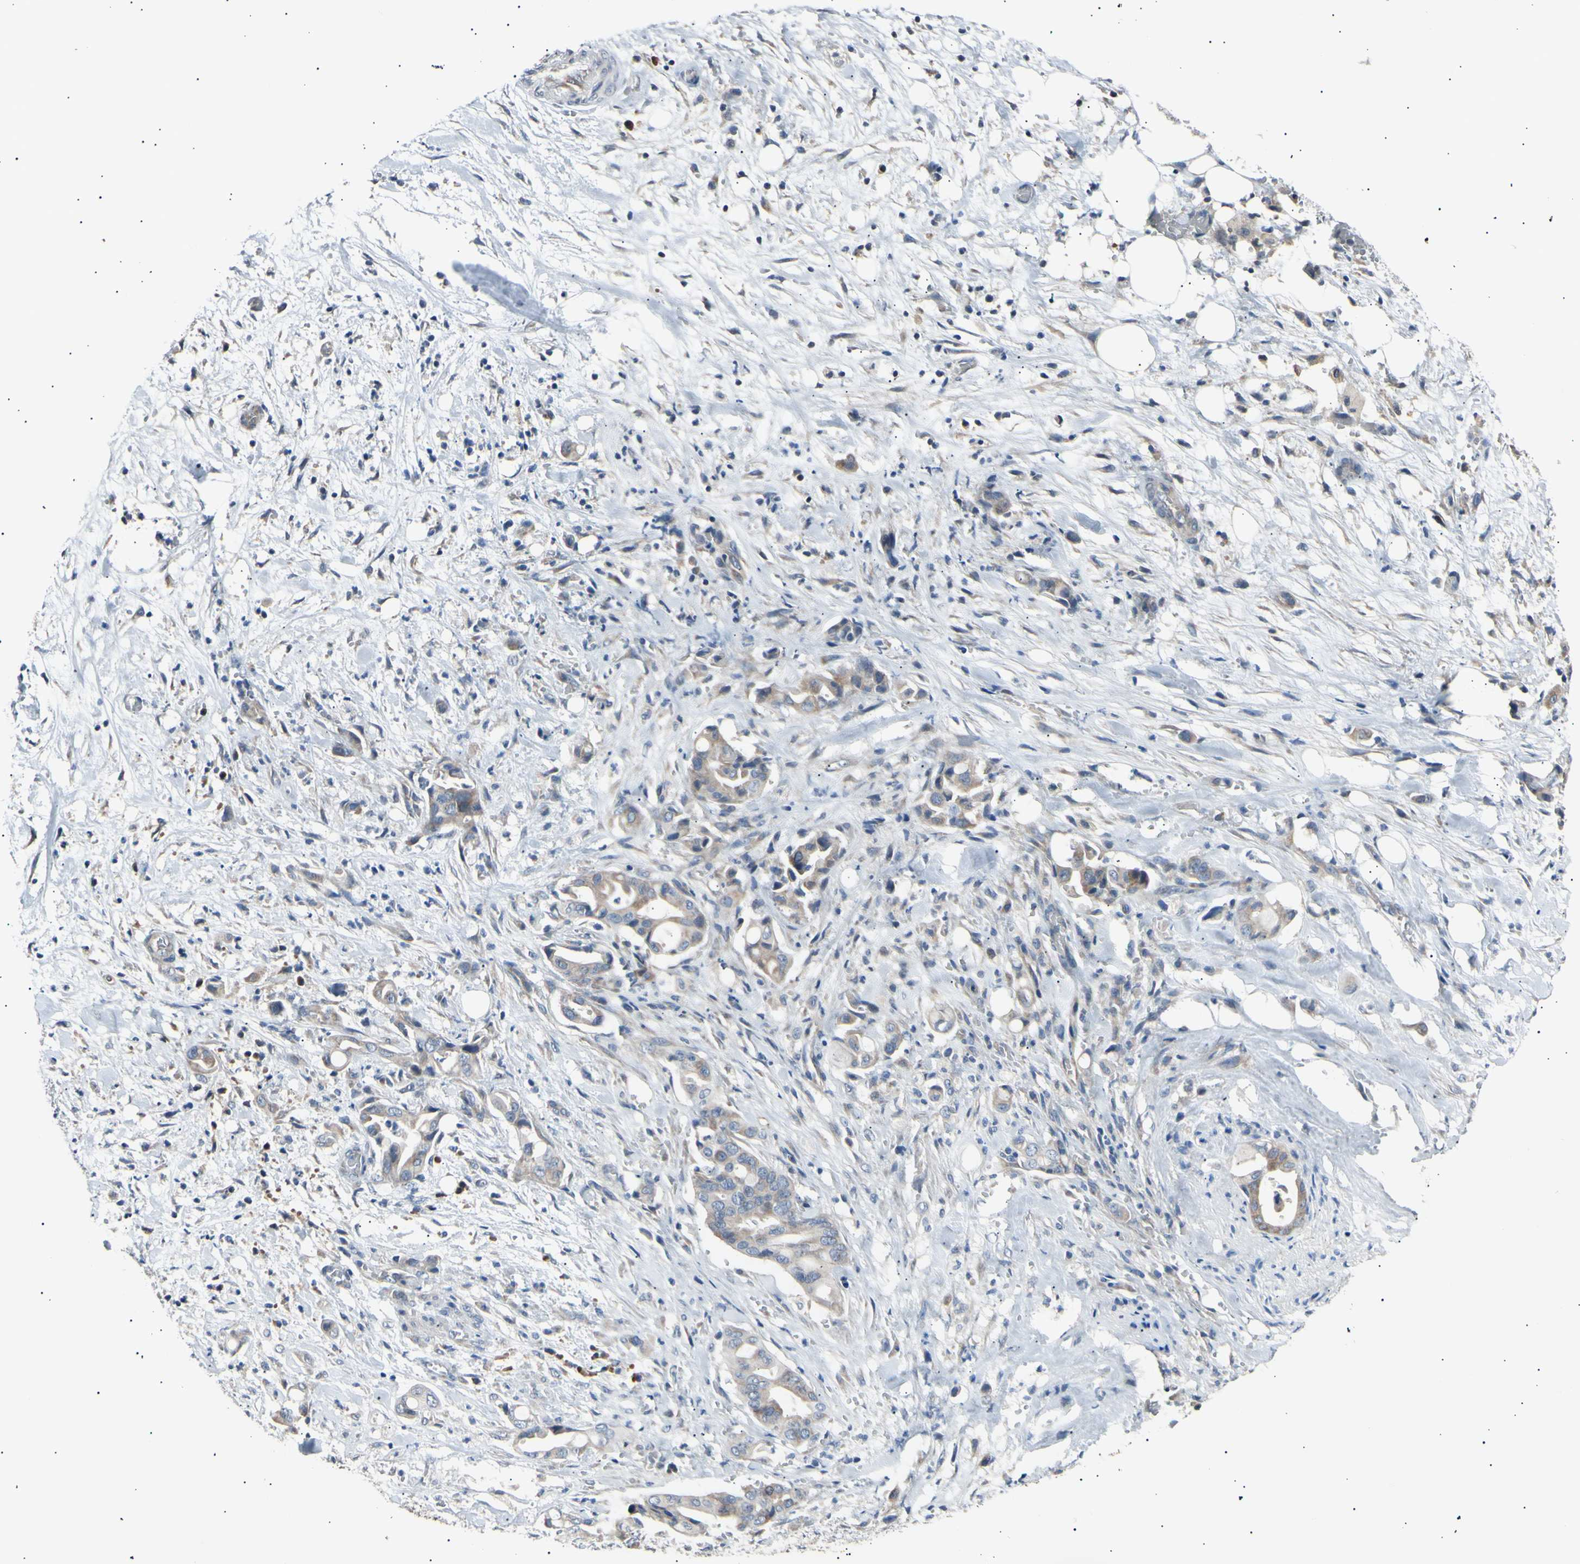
{"staining": {"intensity": "weak", "quantity": ">75%", "location": "cytoplasmic/membranous"}, "tissue": "liver cancer", "cell_type": "Tumor cells", "image_type": "cancer", "snomed": [{"axis": "morphology", "description": "Cholangiocarcinoma"}, {"axis": "topography", "description": "Liver"}], "caption": "About >75% of tumor cells in liver cholangiocarcinoma reveal weak cytoplasmic/membranous protein expression as visualized by brown immunohistochemical staining.", "gene": "ITGA6", "patient": {"sex": "female", "age": 68}}